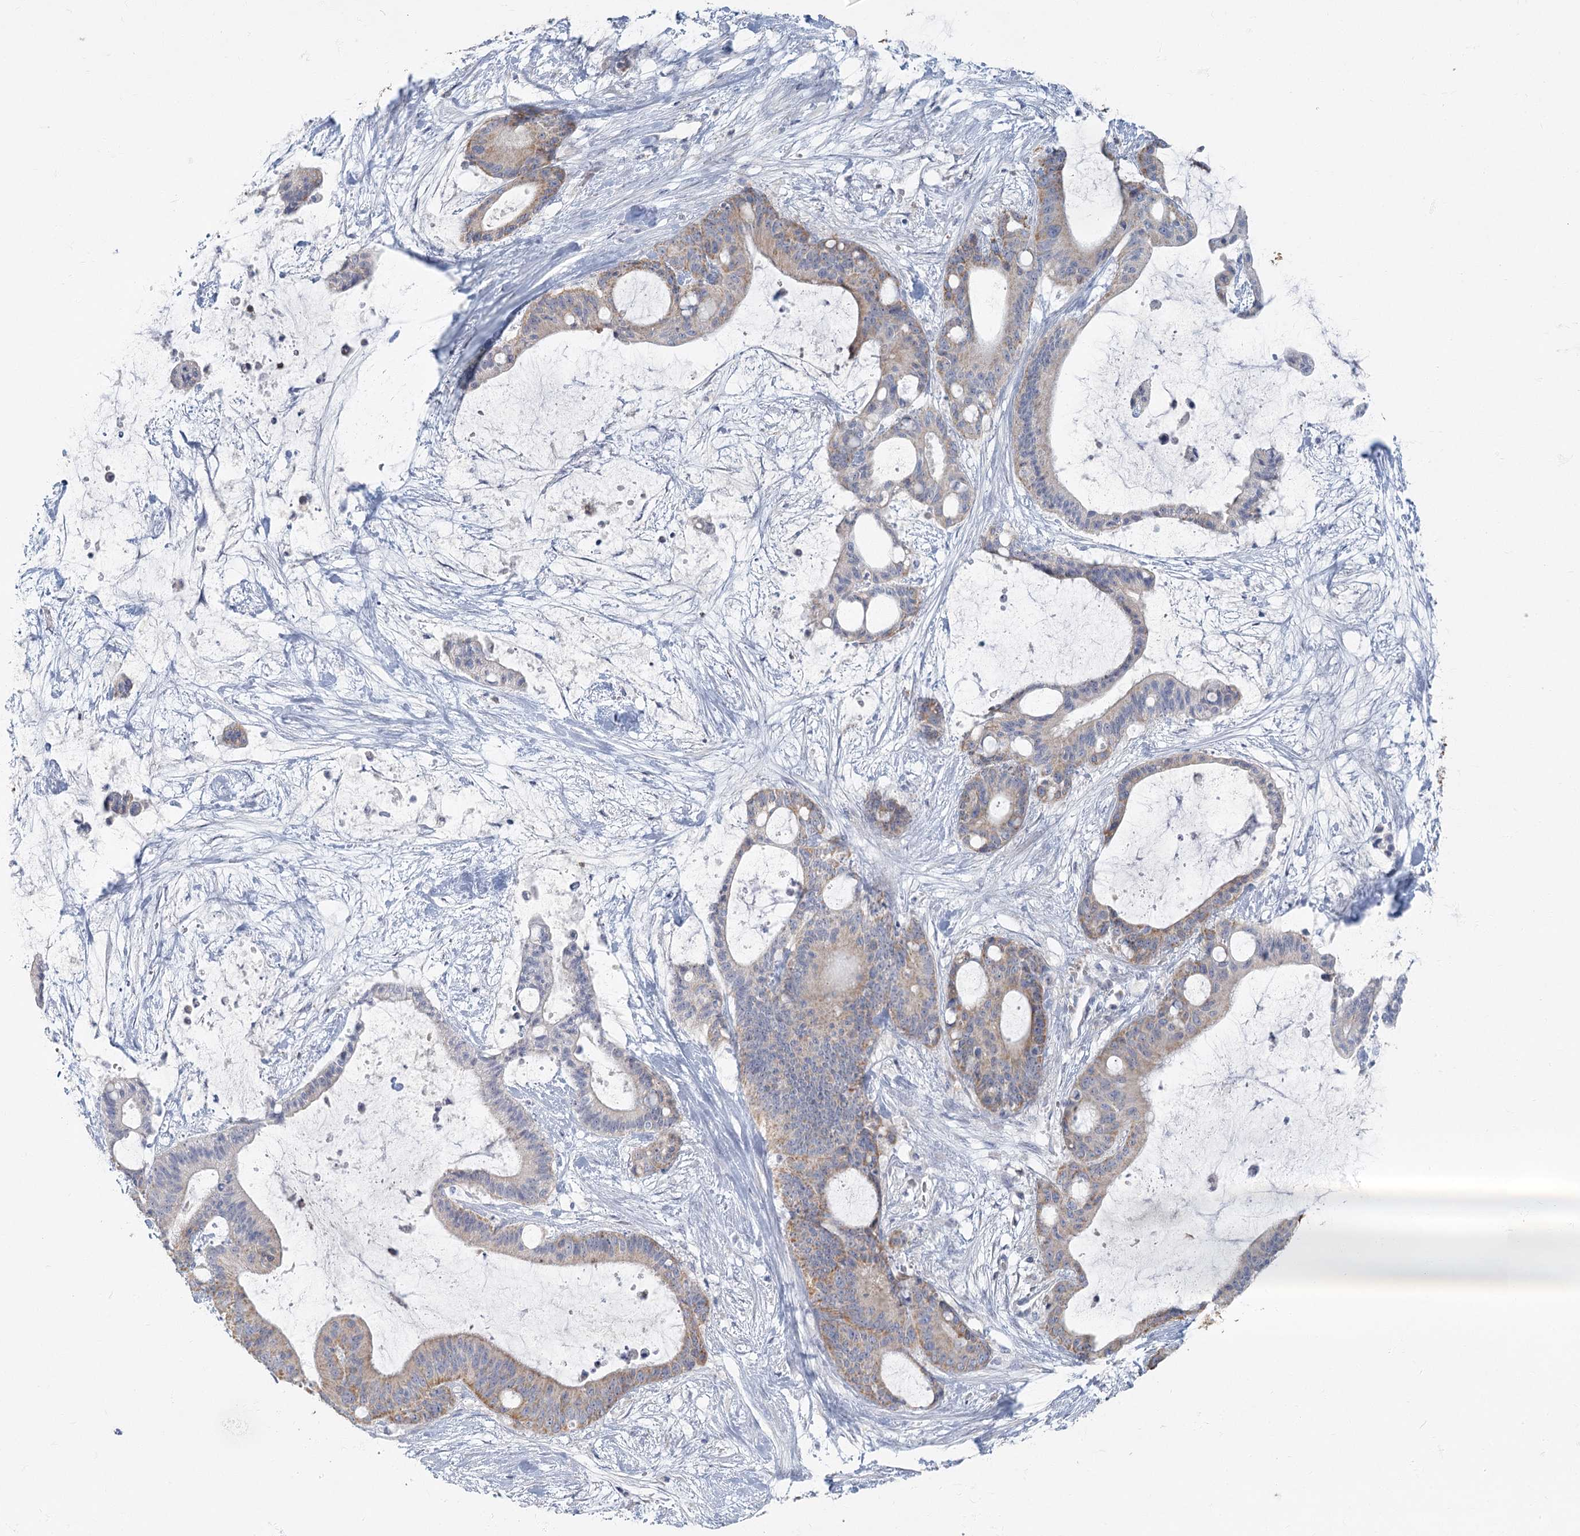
{"staining": {"intensity": "weak", "quantity": "25%-75%", "location": "cytoplasmic/membranous"}, "tissue": "liver cancer", "cell_type": "Tumor cells", "image_type": "cancer", "snomed": [{"axis": "morphology", "description": "Cholangiocarcinoma"}, {"axis": "topography", "description": "Liver"}], "caption": "High-power microscopy captured an immunohistochemistry (IHC) image of liver cancer (cholangiocarcinoma), revealing weak cytoplasmic/membranous expression in approximately 25%-75% of tumor cells. The staining was performed using DAB (3,3'-diaminobenzidine) to visualize the protein expression in brown, while the nuclei were stained in blue with hematoxylin (Magnification: 20x).", "gene": "FAM110C", "patient": {"sex": "female", "age": 73}}